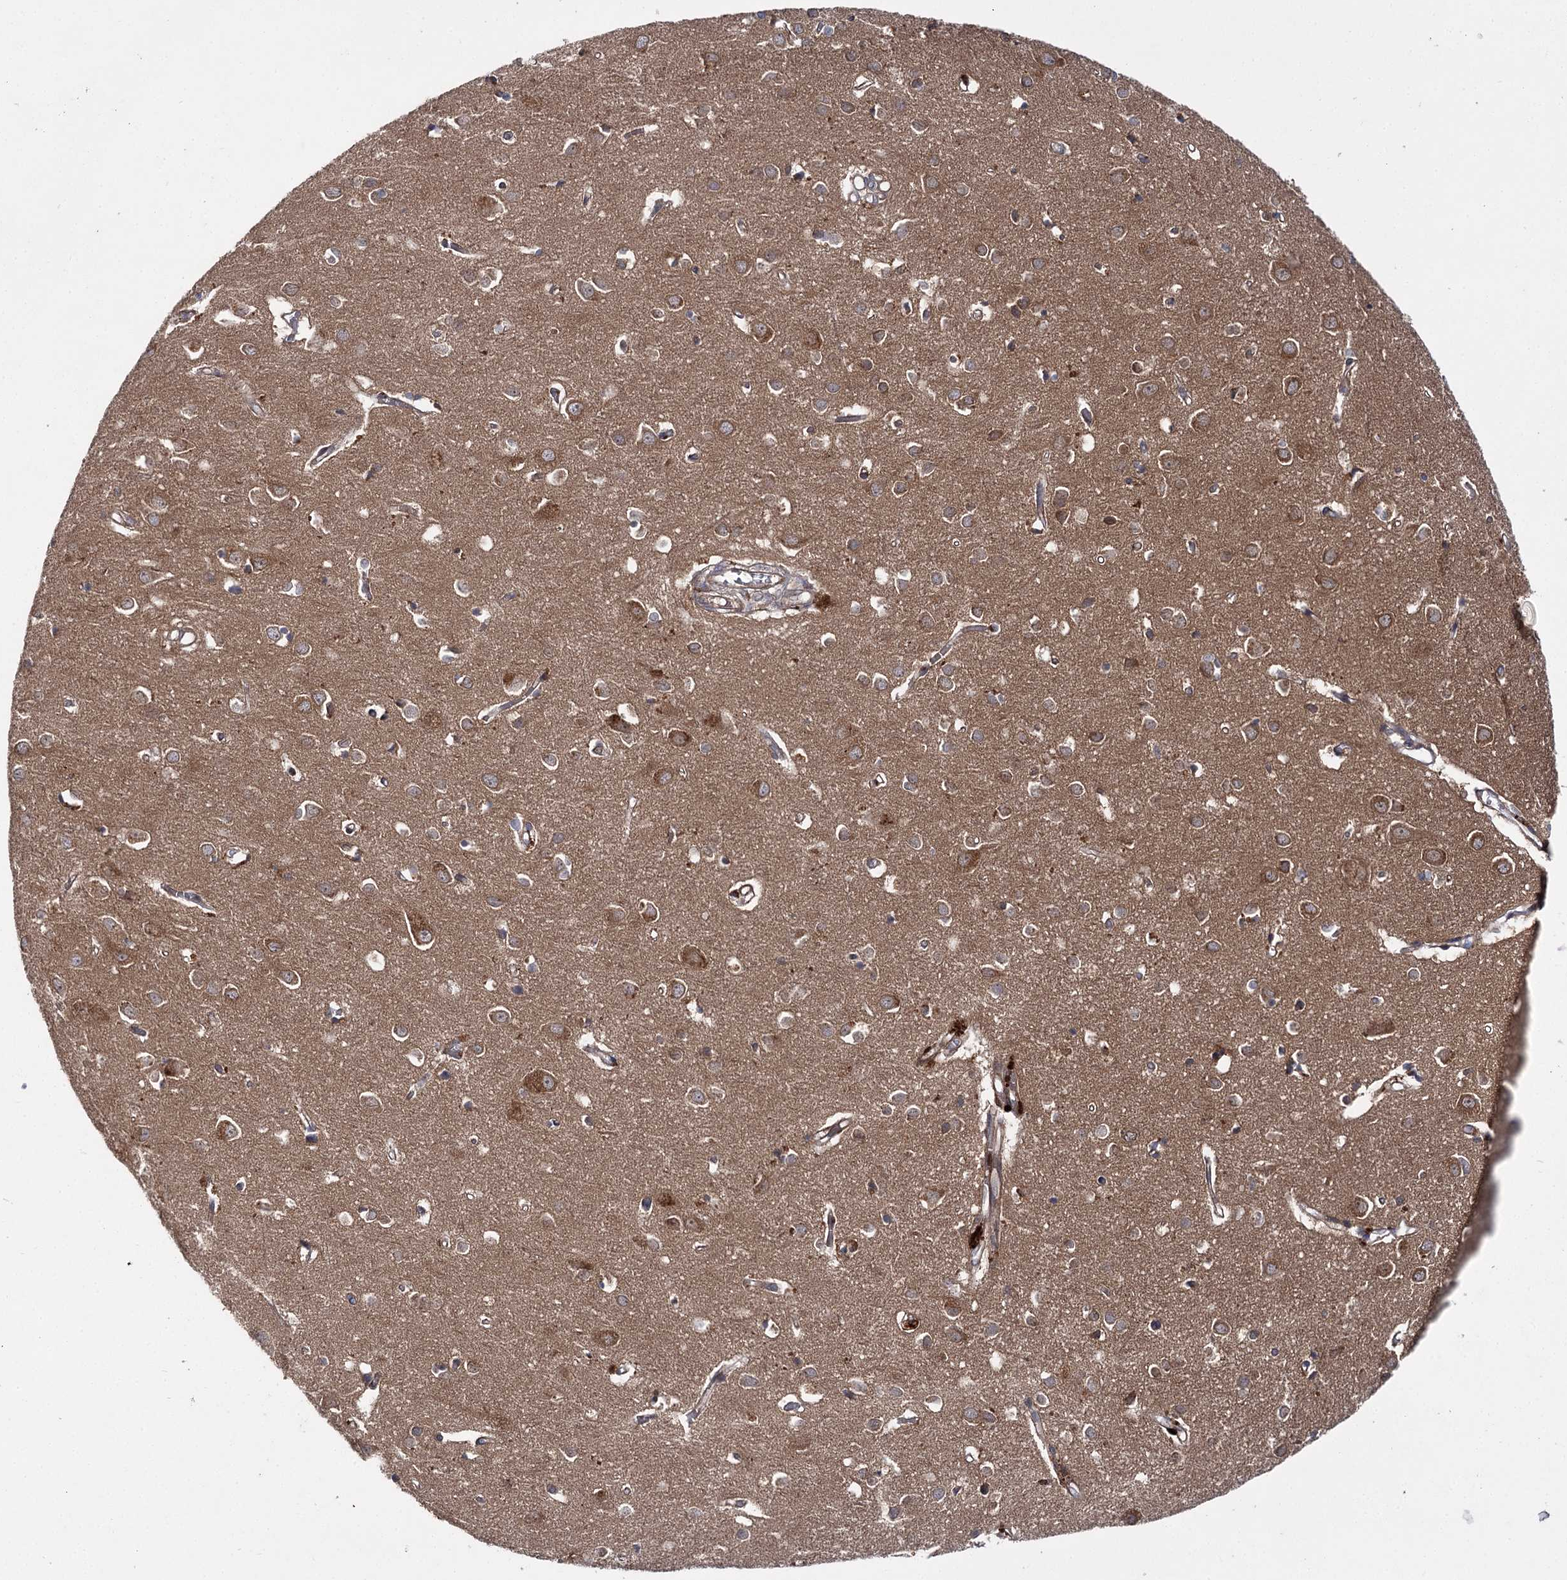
{"staining": {"intensity": "moderate", "quantity": ">75%", "location": "cytoplasmic/membranous"}, "tissue": "cerebral cortex", "cell_type": "Endothelial cells", "image_type": "normal", "snomed": [{"axis": "morphology", "description": "Normal tissue, NOS"}, {"axis": "topography", "description": "Cerebral cortex"}], "caption": "The immunohistochemical stain labels moderate cytoplasmic/membranous positivity in endothelial cells of benign cerebral cortex. The protein is stained brown, and the nuclei are stained in blue (DAB (3,3'-diaminobenzidine) IHC with brightfield microscopy, high magnification).", "gene": "BCR", "patient": {"sex": "female", "age": 64}}